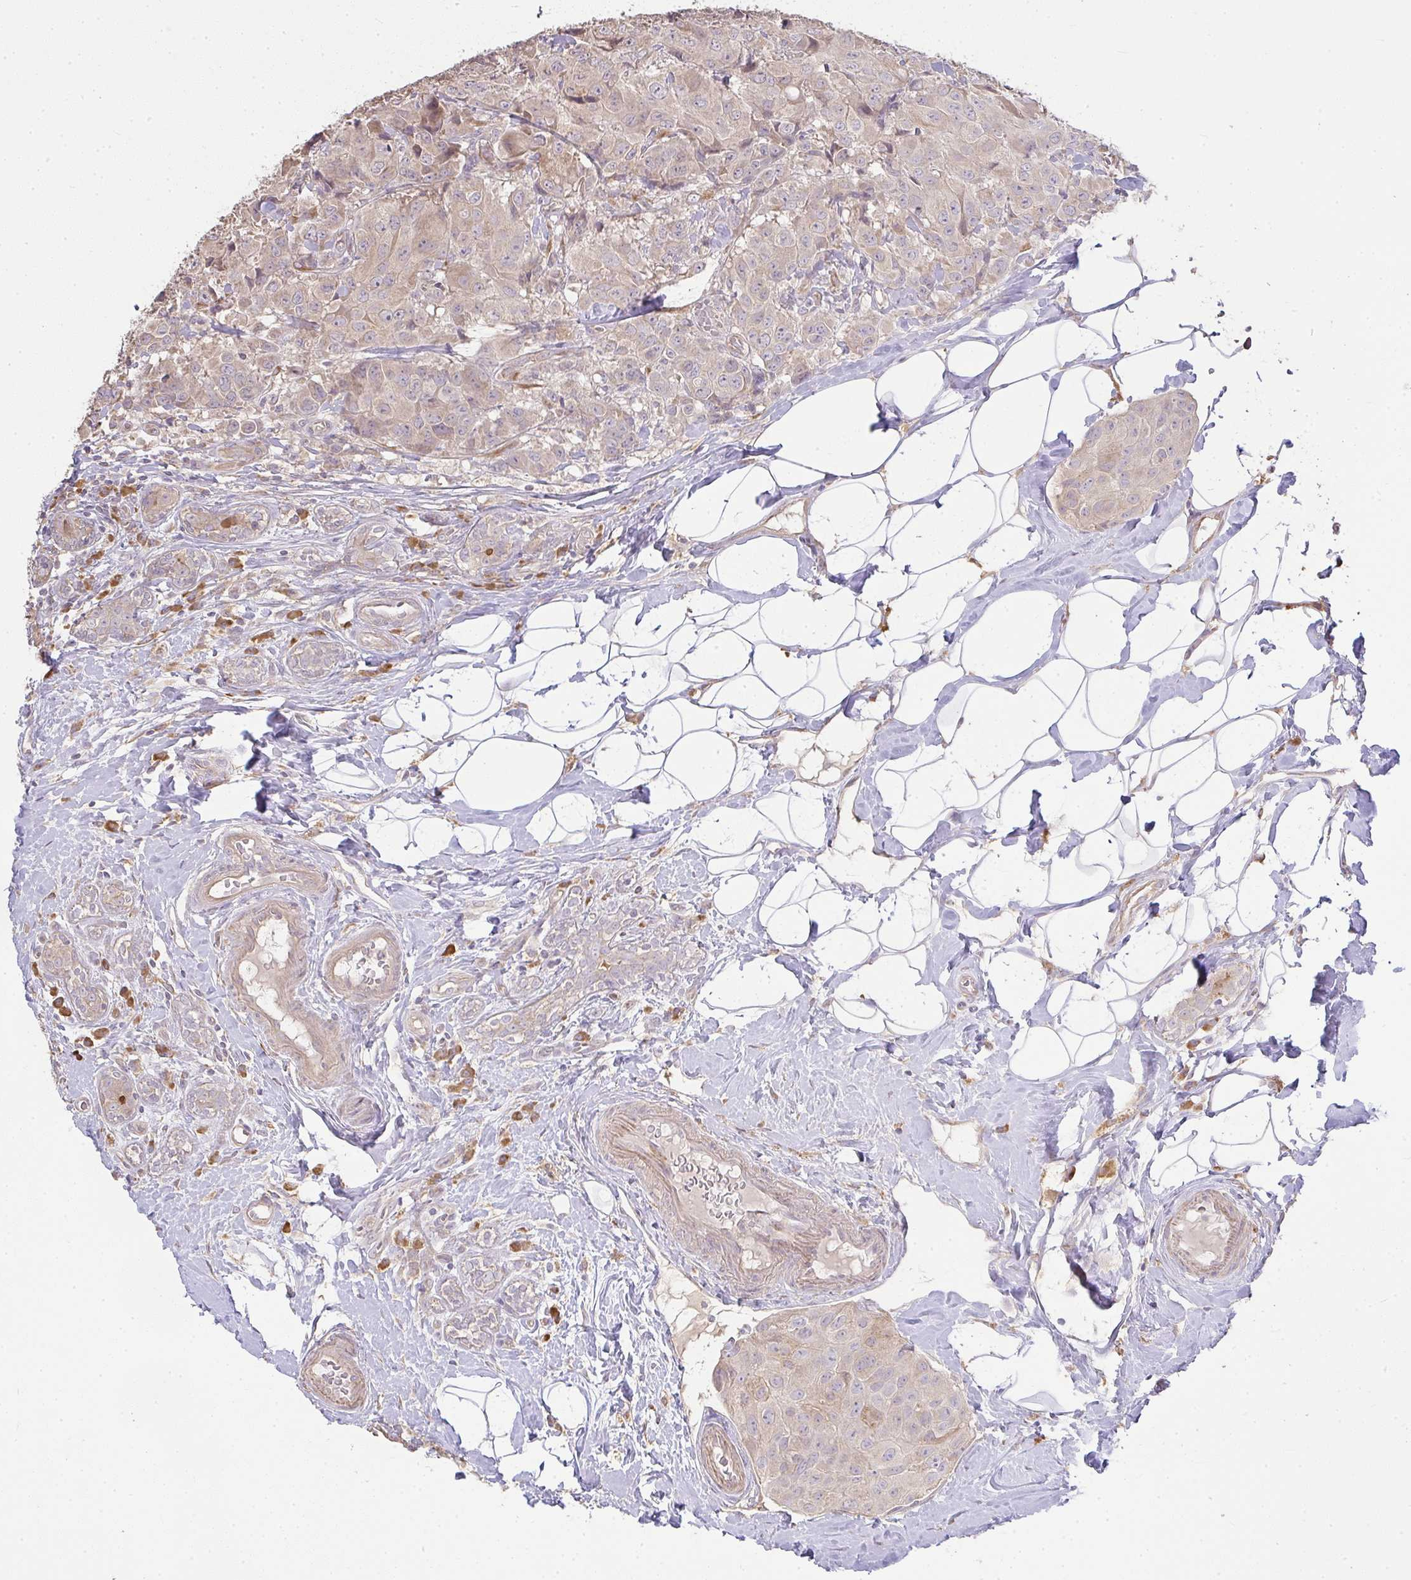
{"staining": {"intensity": "weak", "quantity": "<25%", "location": "cytoplasmic/membranous"}, "tissue": "breast cancer", "cell_type": "Tumor cells", "image_type": "cancer", "snomed": [{"axis": "morphology", "description": "Duct carcinoma"}, {"axis": "topography", "description": "Breast"}], "caption": "This is an immunohistochemistry micrograph of human breast intraductal carcinoma. There is no positivity in tumor cells.", "gene": "BRINP3", "patient": {"sex": "female", "age": 43}}